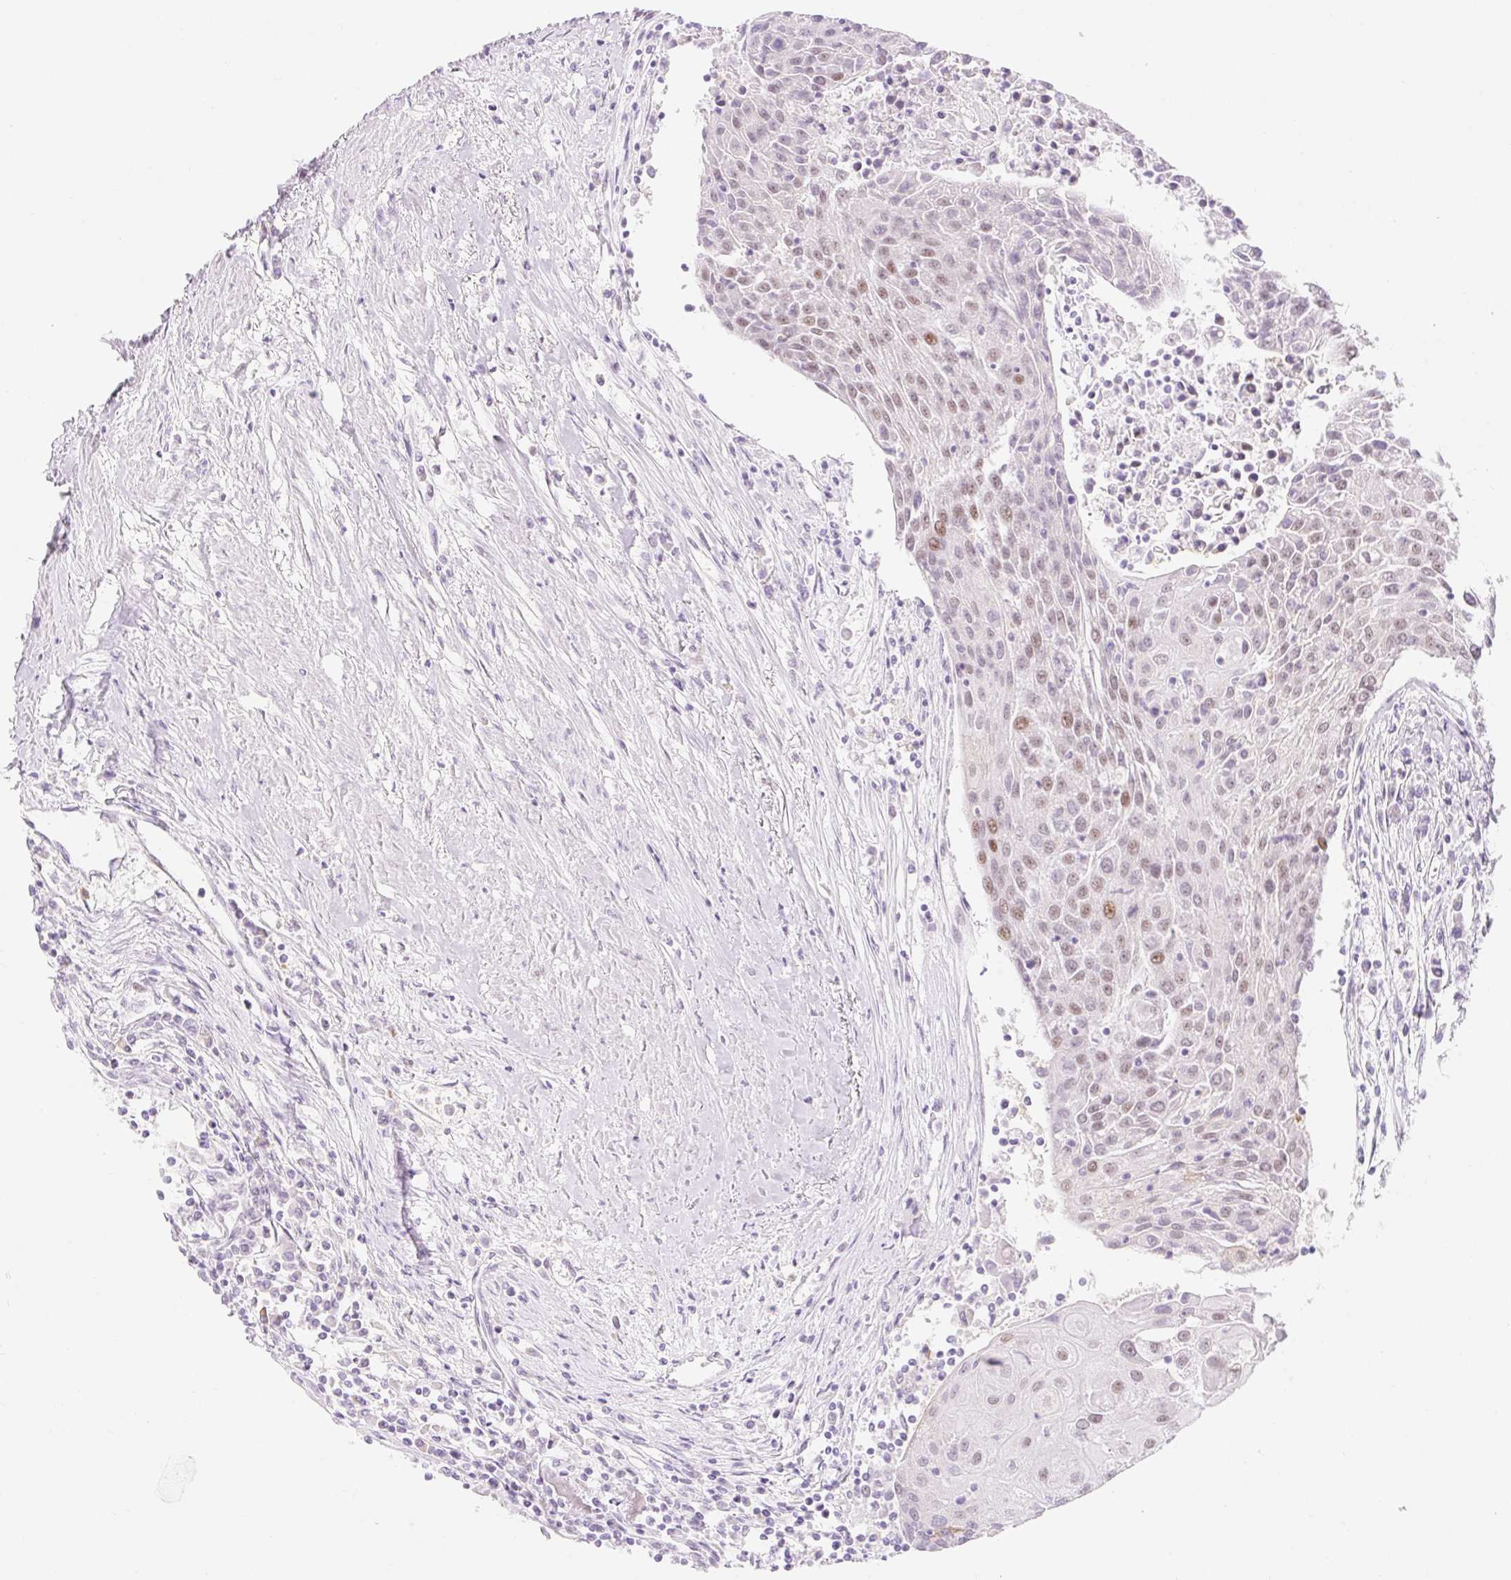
{"staining": {"intensity": "moderate", "quantity": "<25%", "location": "nuclear"}, "tissue": "urothelial cancer", "cell_type": "Tumor cells", "image_type": "cancer", "snomed": [{"axis": "morphology", "description": "Urothelial carcinoma, High grade"}, {"axis": "topography", "description": "Urinary bladder"}], "caption": "Moderate nuclear staining for a protein is appreciated in approximately <25% of tumor cells of urothelial cancer using immunohistochemistry (IHC).", "gene": "H2BW1", "patient": {"sex": "female", "age": 85}}